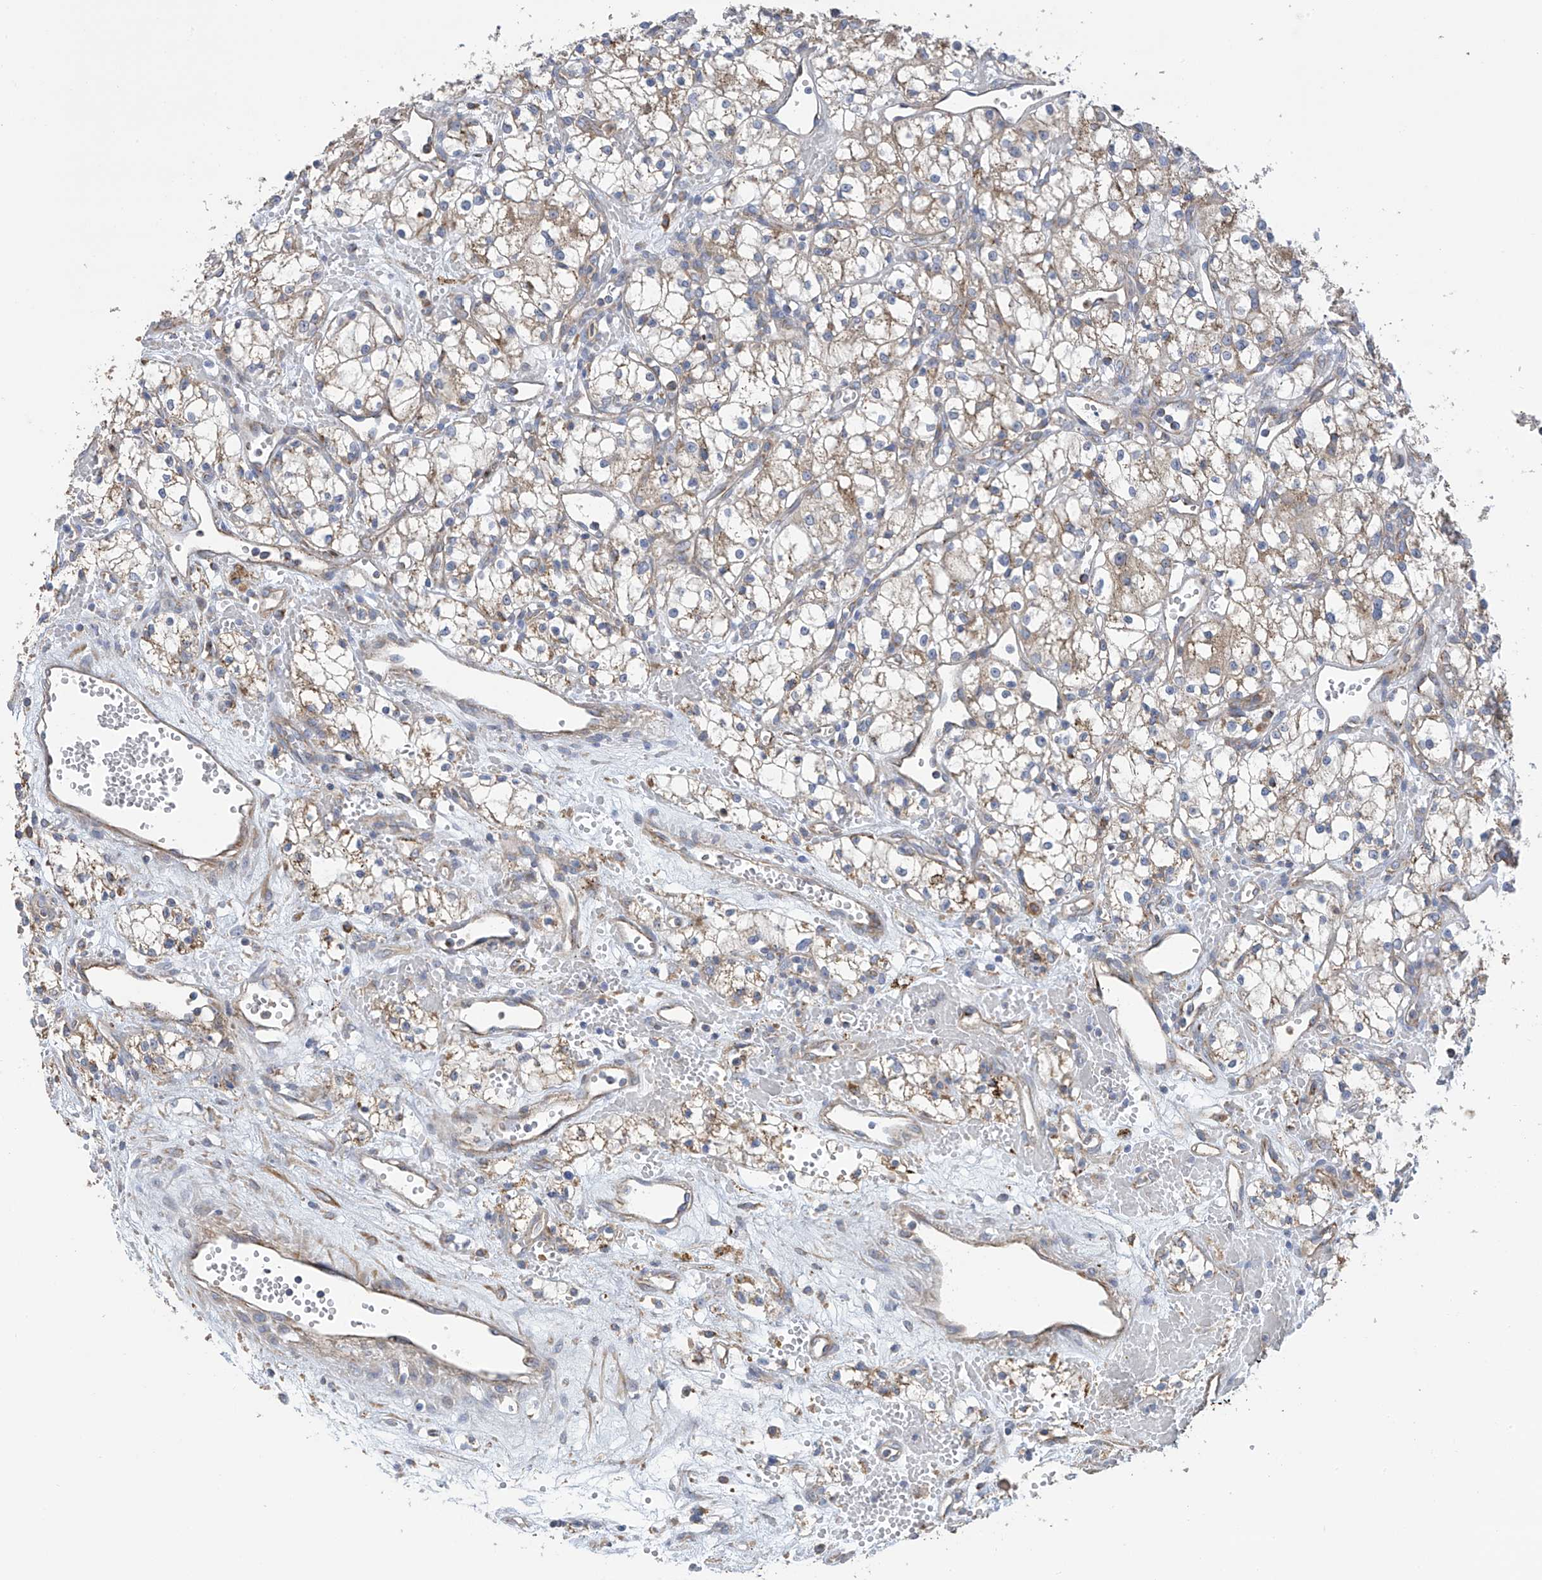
{"staining": {"intensity": "weak", "quantity": "25%-75%", "location": "cytoplasmic/membranous"}, "tissue": "renal cancer", "cell_type": "Tumor cells", "image_type": "cancer", "snomed": [{"axis": "morphology", "description": "Adenocarcinoma, NOS"}, {"axis": "topography", "description": "Kidney"}], "caption": "Adenocarcinoma (renal) stained for a protein (brown) shows weak cytoplasmic/membranous positive expression in approximately 25%-75% of tumor cells.", "gene": "ITM2B", "patient": {"sex": "male", "age": 59}}